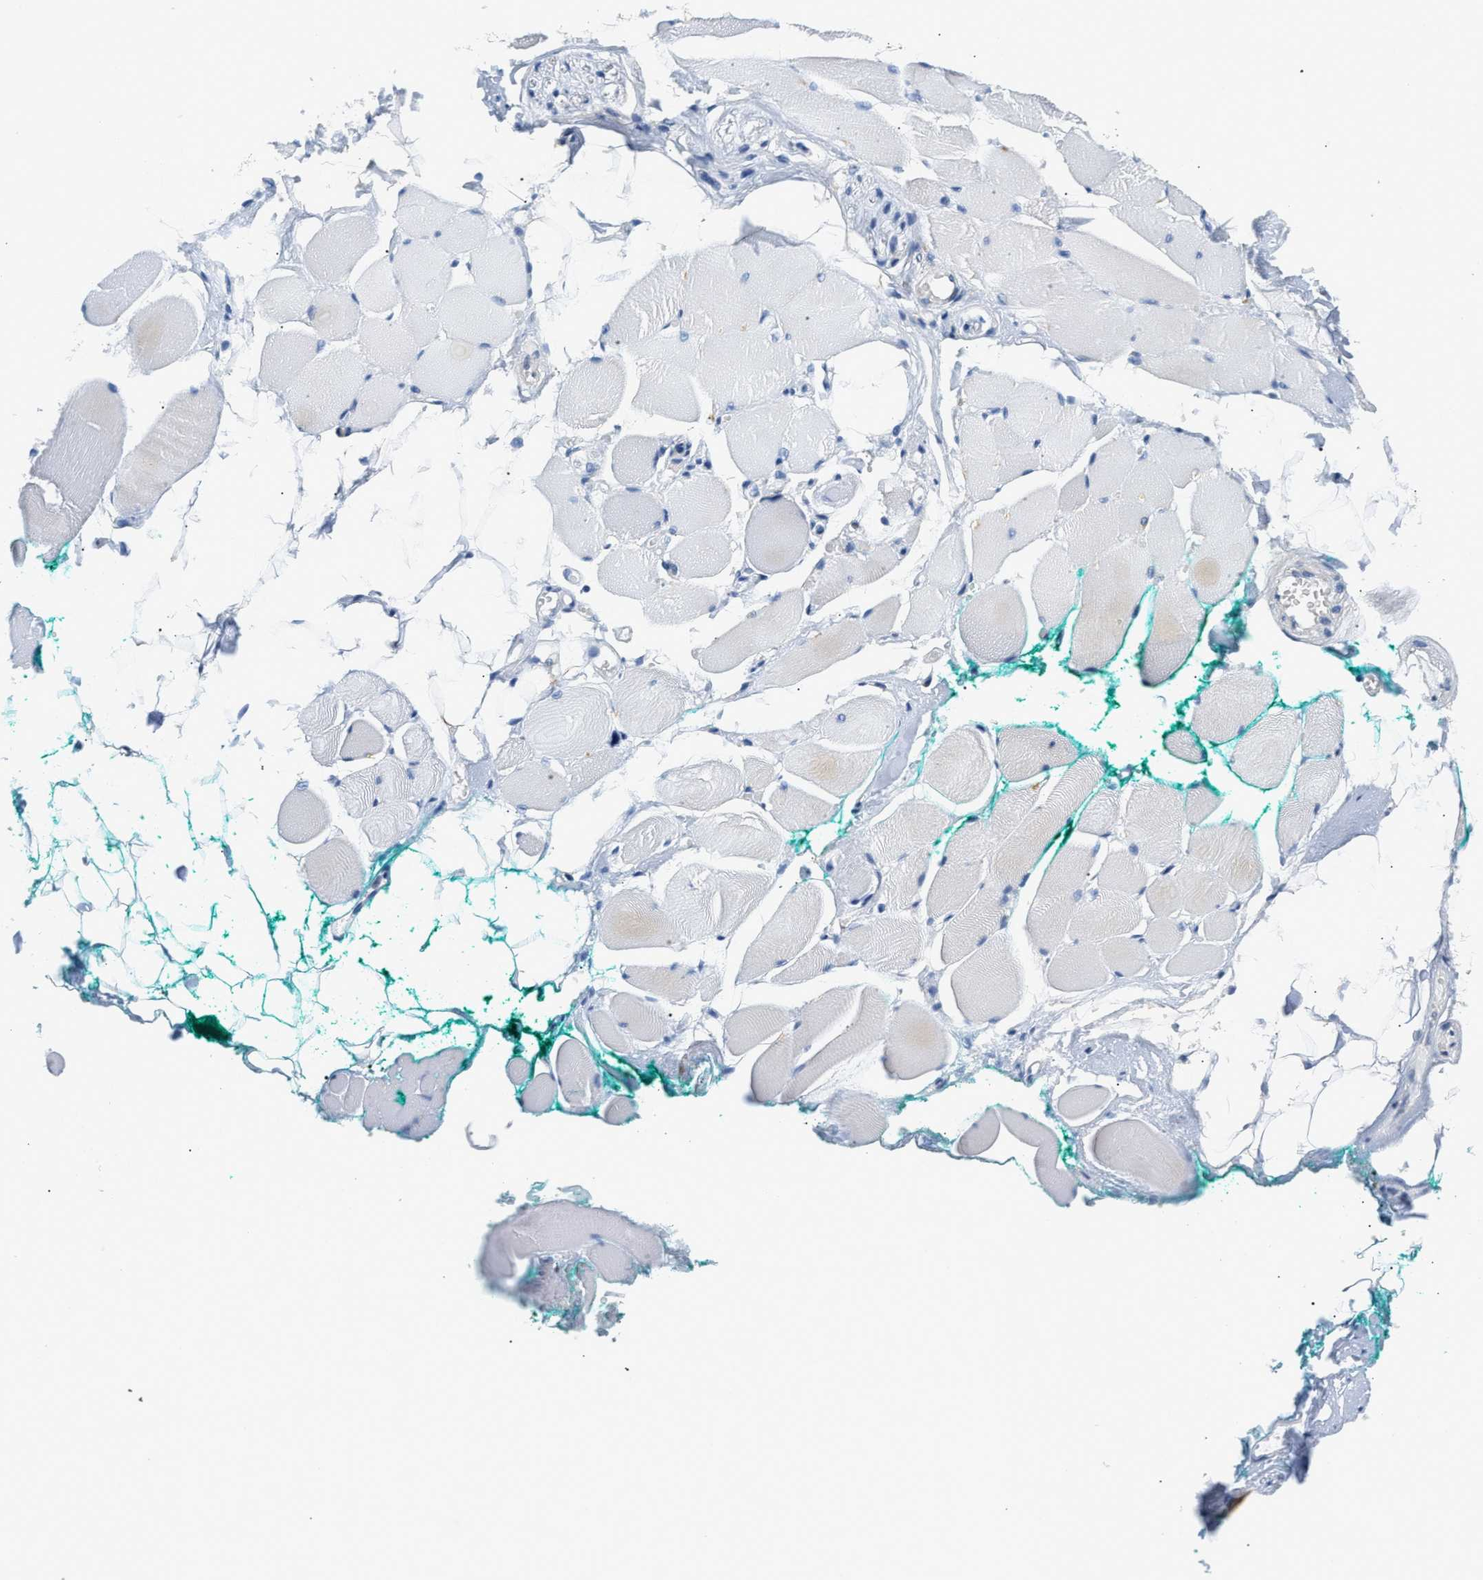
{"staining": {"intensity": "negative", "quantity": "none", "location": "none"}, "tissue": "skeletal muscle", "cell_type": "Myocytes", "image_type": "normal", "snomed": [{"axis": "morphology", "description": "Normal tissue, NOS"}, {"axis": "topography", "description": "Skeletal muscle"}, {"axis": "topography", "description": "Peripheral nerve tissue"}], "caption": "The photomicrograph shows no significant expression in myocytes of skeletal muscle. (DAB IHC visualized using brightfield microscopy, high magnification).", "gene": "HDHD3", "patient": {"sex": "female", "age": 84}}